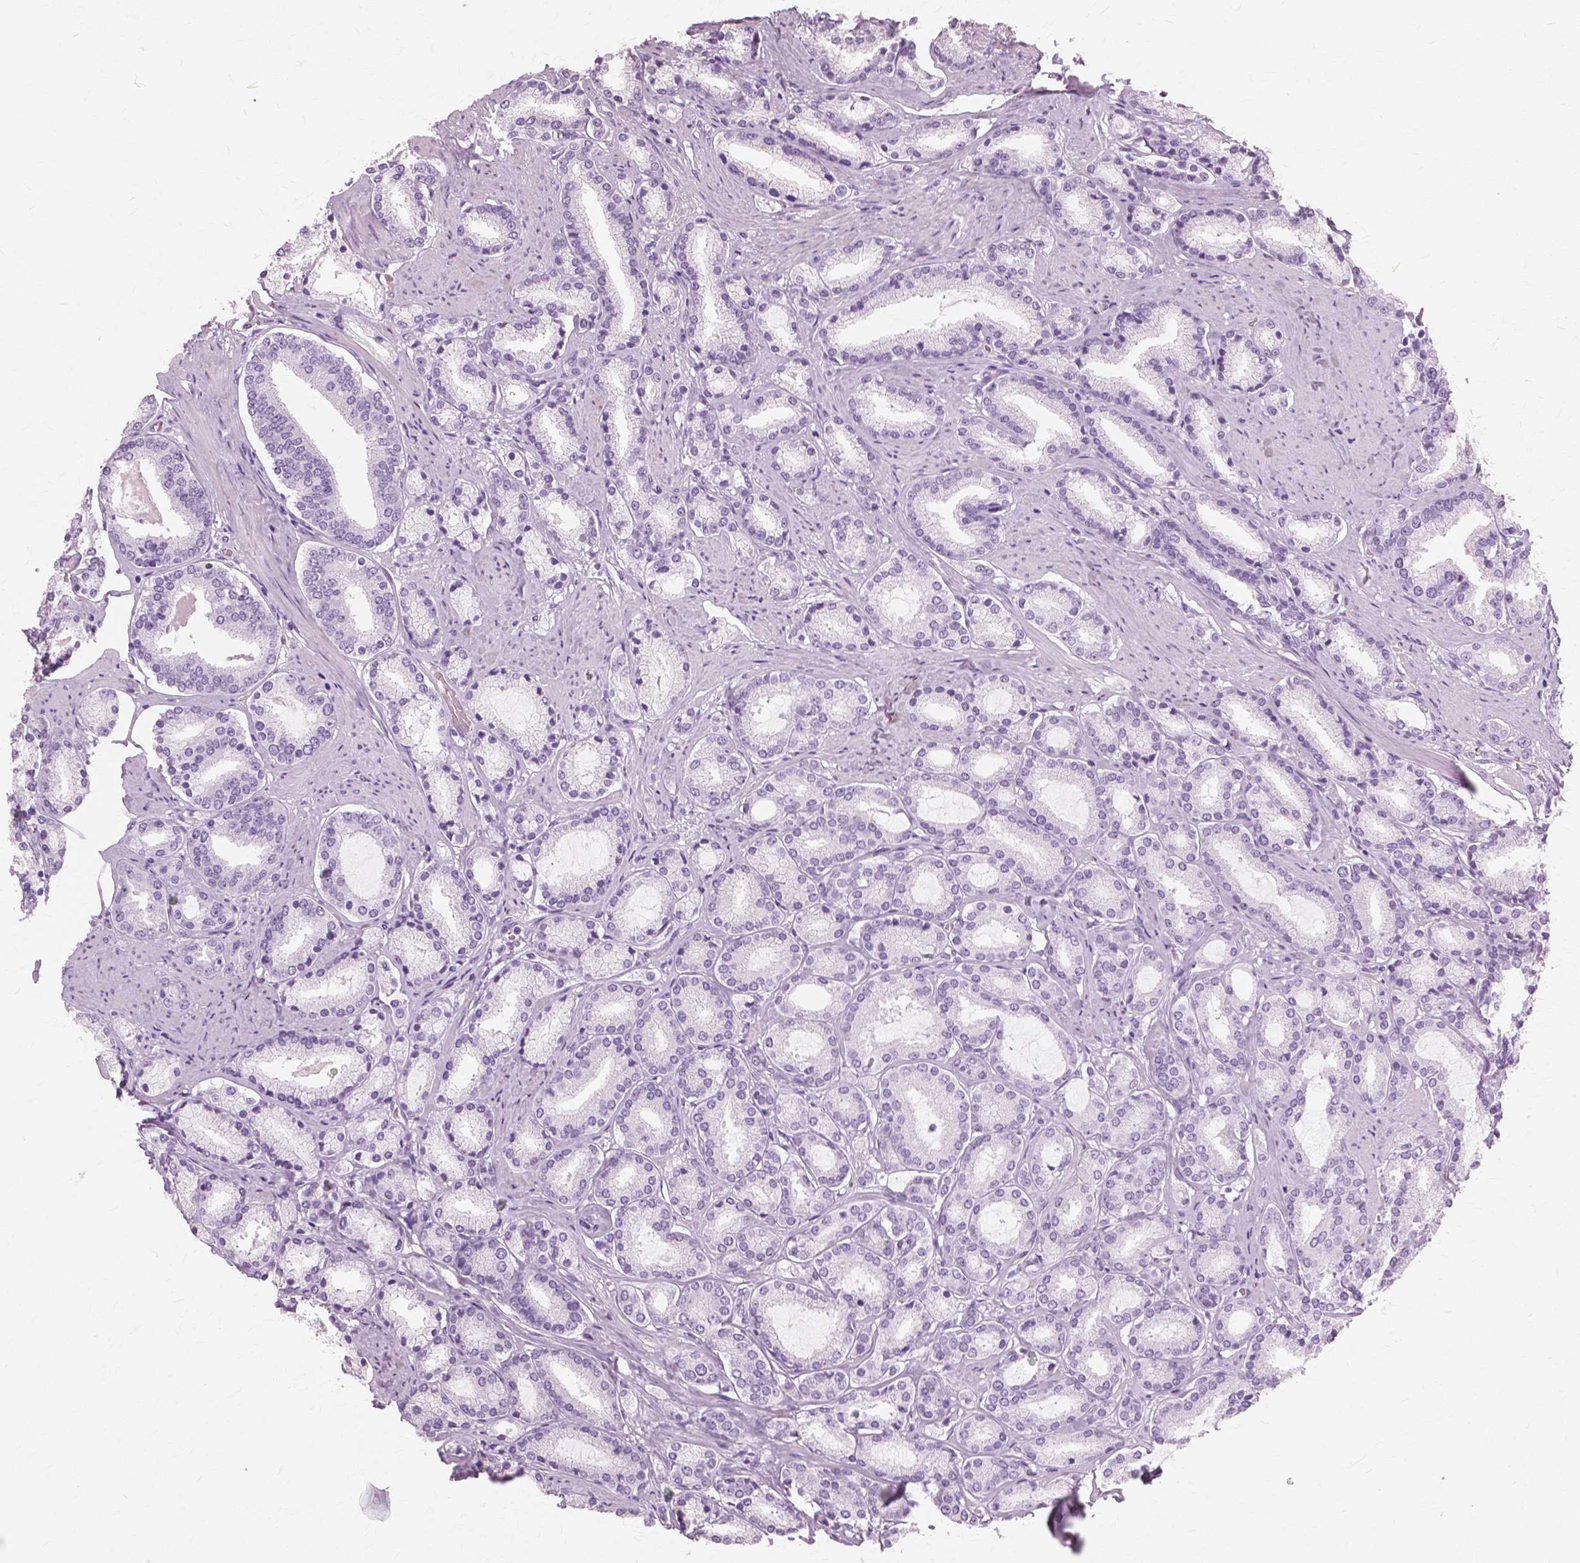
{"staining": {"intensity": "negative", "quantity": "none", "location": "none"}, "tissue": "prostate cancer", "cell_type": "Tumor cells", "image_type": "cancer", "snomed": [{"axis": "morphology", "description": "Adenocarcinoma, High grade"}, {"axis": "topography", "description": "Prostate"}], "caption": "This is an immunohistochemistry image of adenocarcinoma (high-grade) (prostate). There is no positivity in tumor cells.", "gene": "SFTPD", "patient": {"sex": "male", "age": 63}}